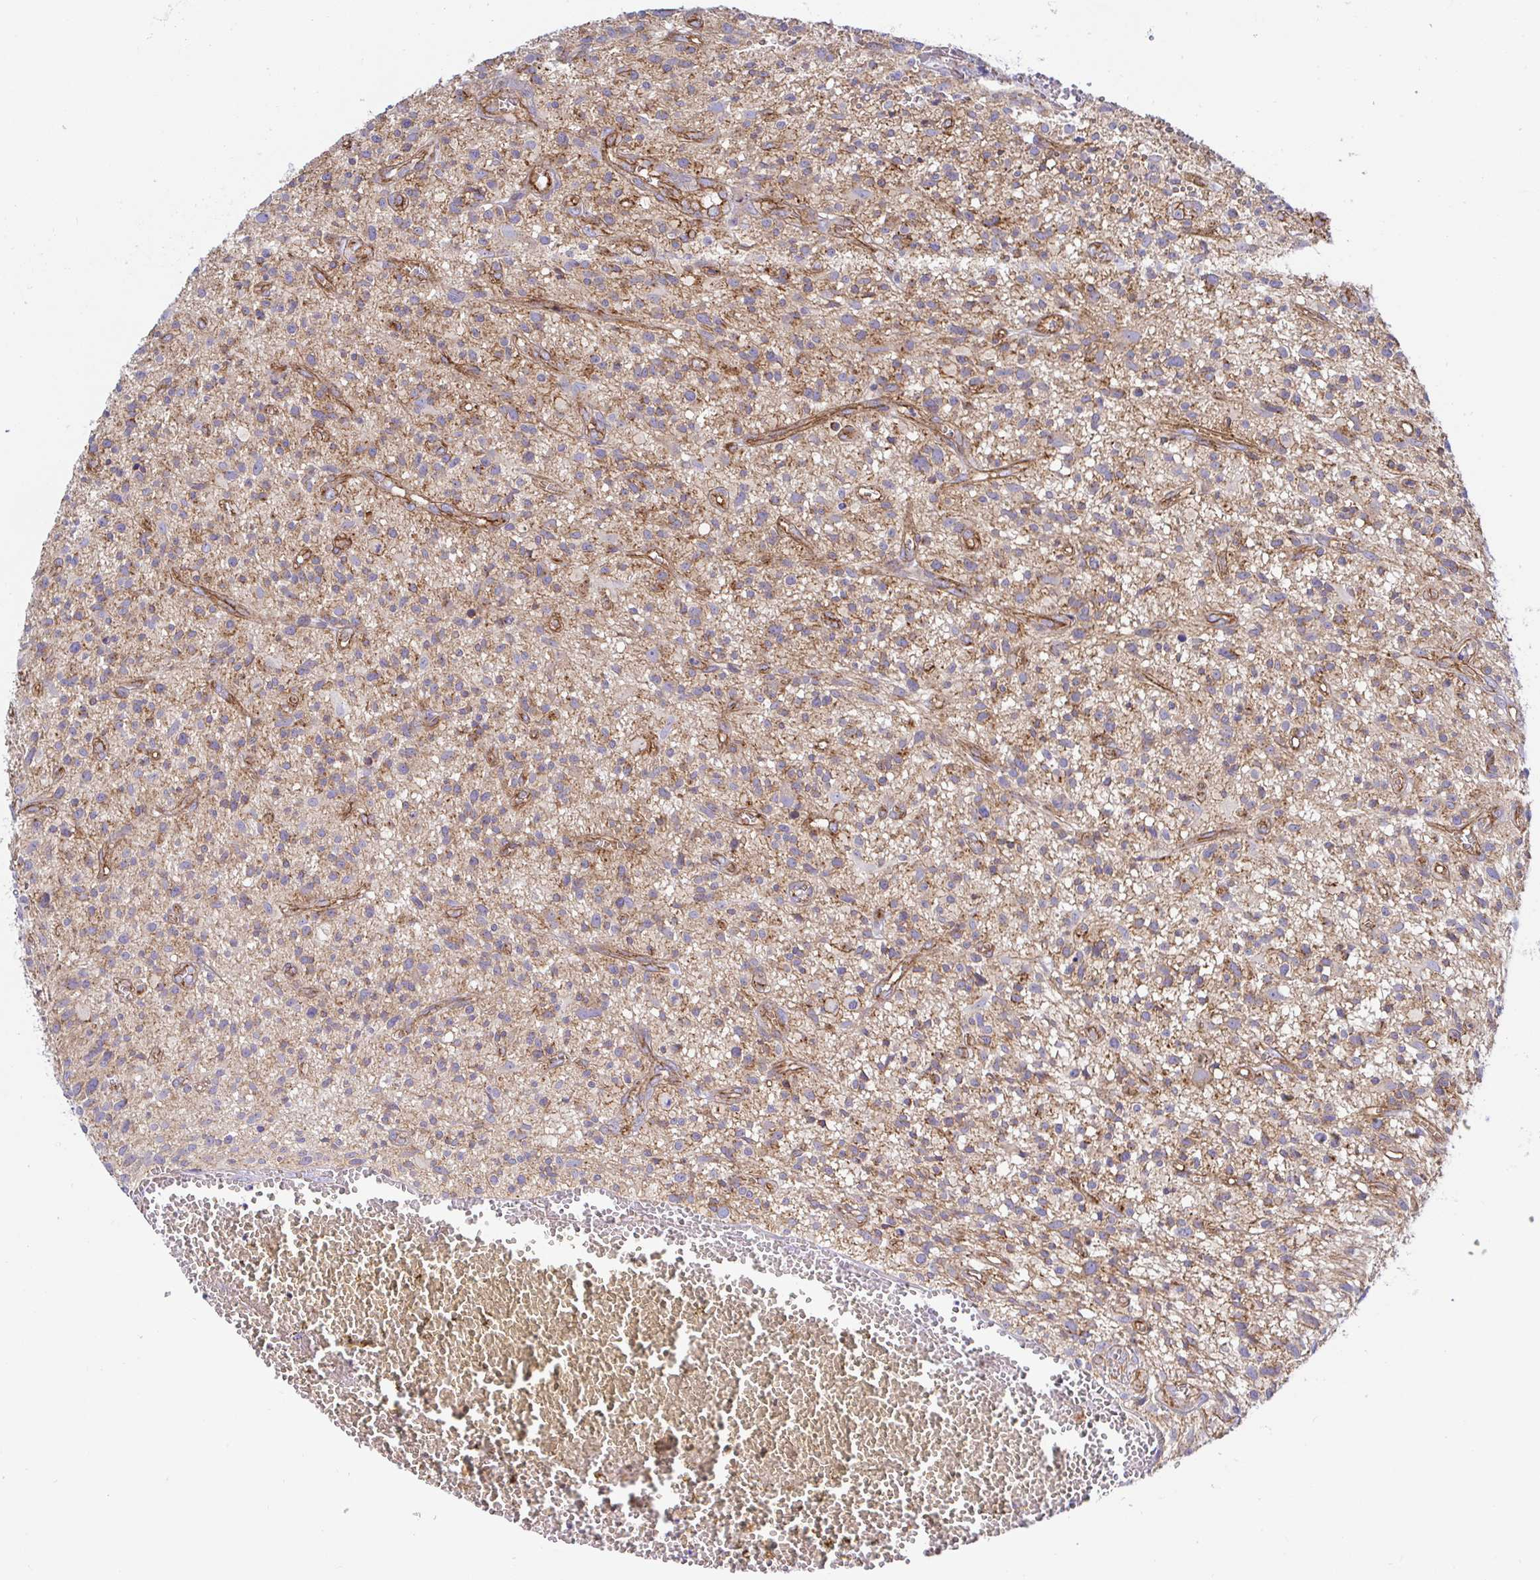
{"staining": {"intensity": "negative", "quantity": "none", "location": "none"}, "tissue": "glioma", "cell_type": "Tumor cells", "image_type": "cancer", "snomed": [{"axis": "morphology", "description": "Glioma, malignant, High grade"}, {"axis": "topography", "description": "Brain"}], "caption": "Malignant glioma (high-grade) was stained to show a protein in brown. There is no significant expression in tumor cells. (DAB immunohistochemistry (IHC), high magnification).", "gene": "ARL4D", "patient": {"sex": "male", "age": 75}}